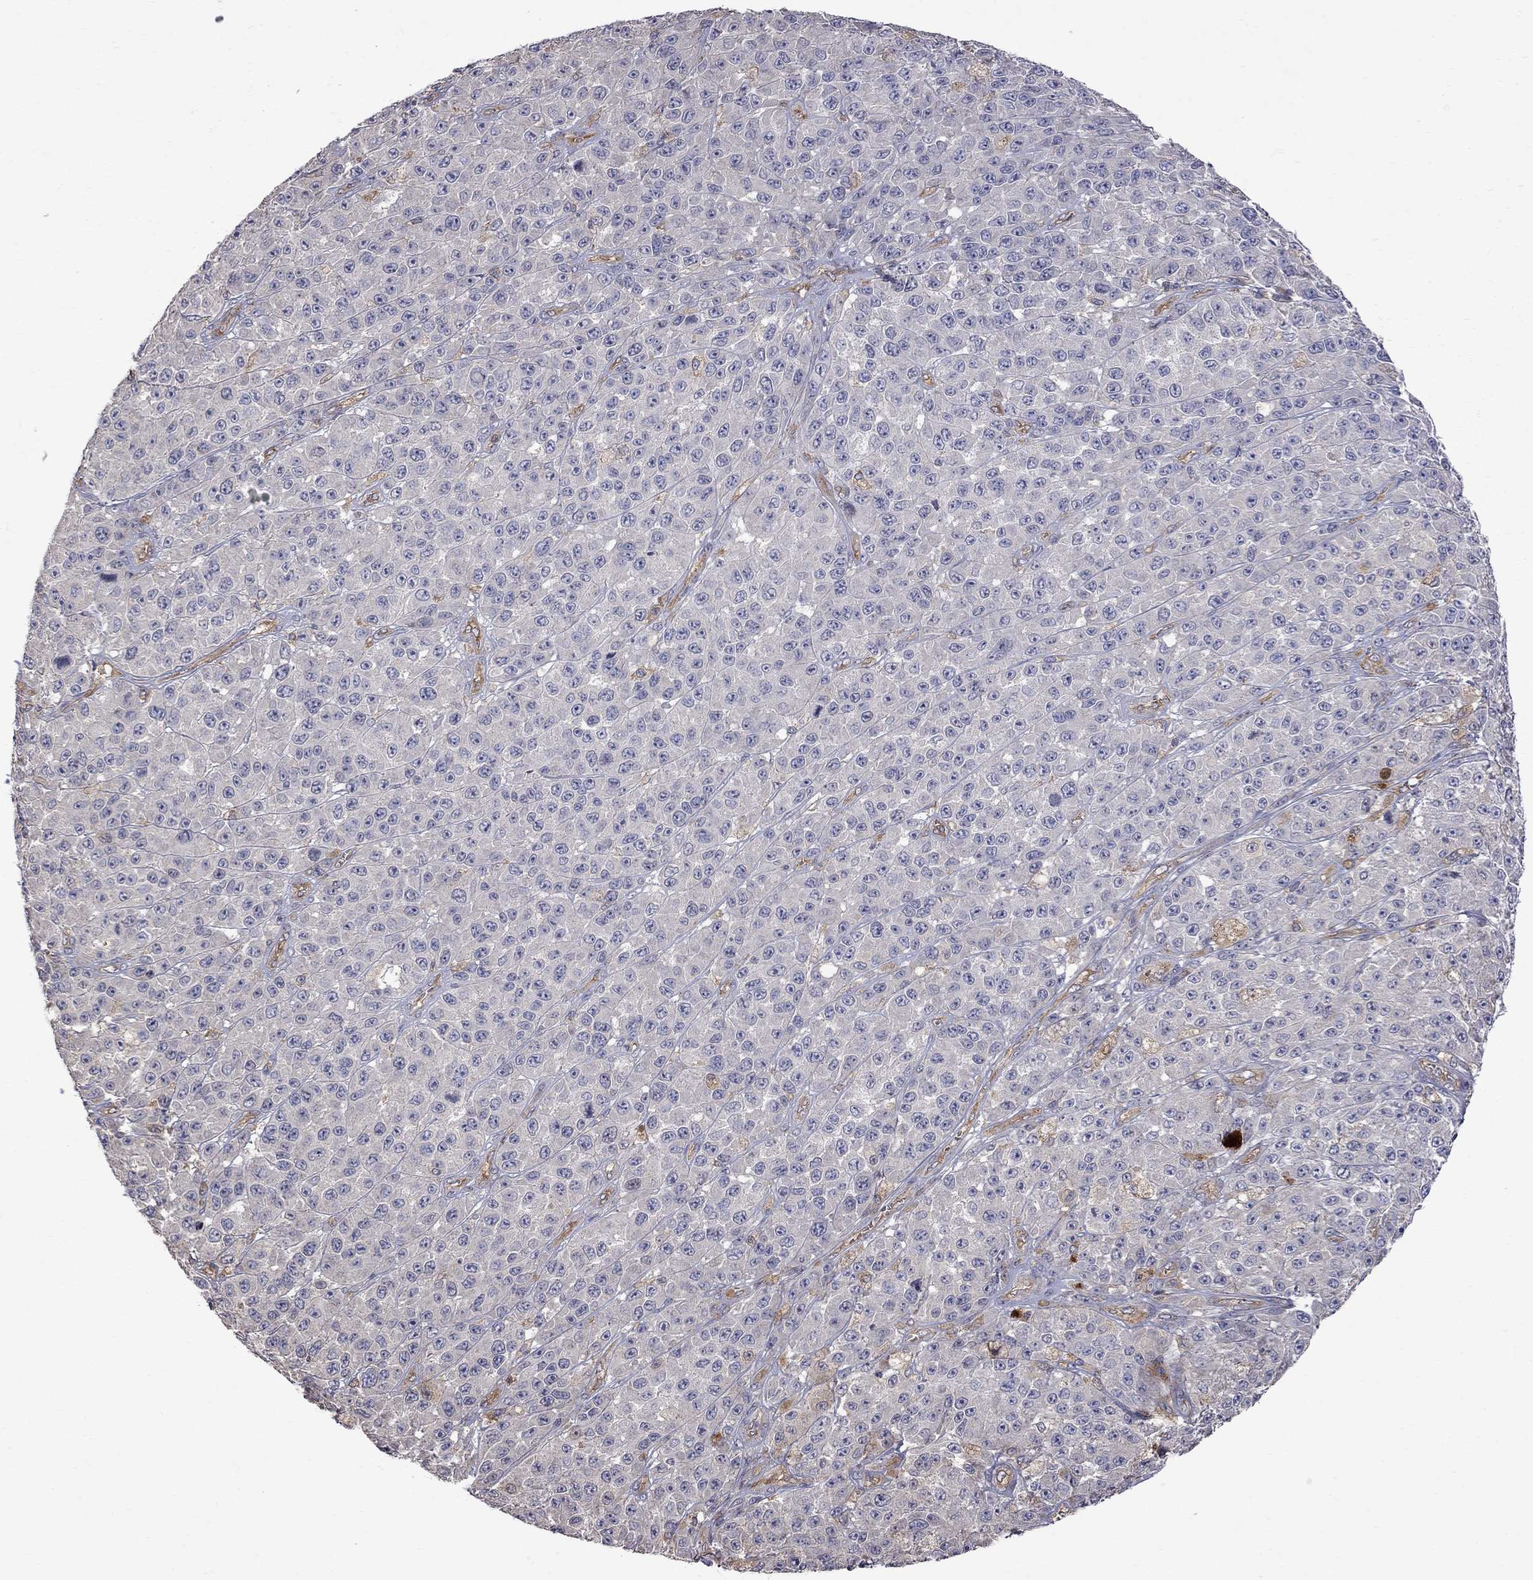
{"staining": {"intensity": "negative", "quantity": "none", "location": "none"}, "tissue": "melanoma", "cell_type": "Tumor cells", "image_type": "cancer", "snomed": [{"axis": "morphology", "description": "Malignant melanoma, NOS"}, {"axis": "topography", "description": "Skin"}], "caption": "DAB immunohistochemical staining of melanoma reveals no significant positivity in tumor cells.", "gene": "ABI3", "patient": {"sex": "female", "age": 58}}